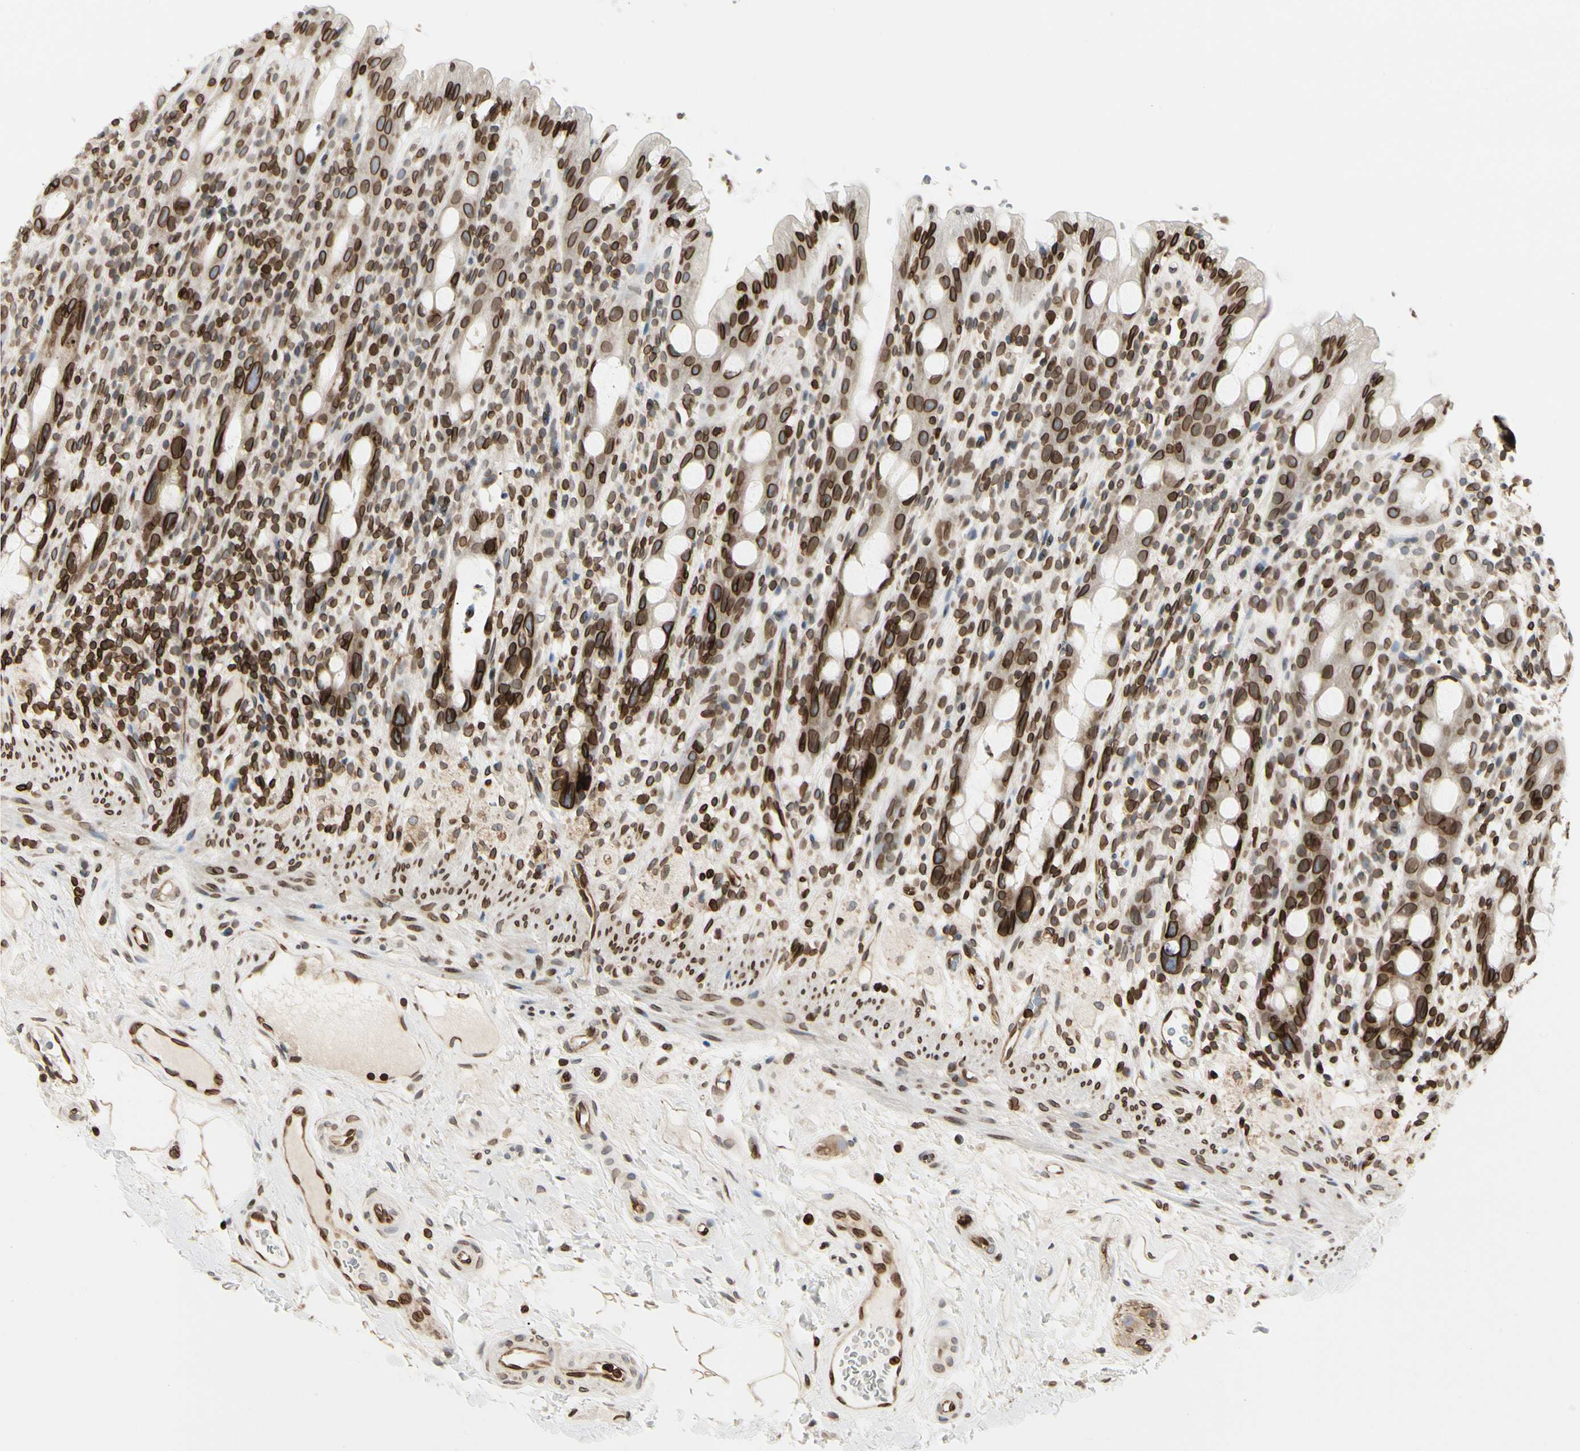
{"staining": {"intensity": "strong", "quantity": ">75%", "location": "cytoplasmic/membranous,nuclear"}, "tissue": "rectum", "cell_type": "Glandular cells", "image_type": "normal", "snomed": [{"axis": "morphology", "description": "Normal tissue, NOS"}, {"axis": "topography", "description": "Rectum"}], "caption": "Brown immunohistochemical staining in benign rectum displays strong cytoplasmic/membranous,nuclear positivity in approximately >75% of glandular cells.", "gene": "TMPO", "patient": {"sex": "male", "age": 44}}